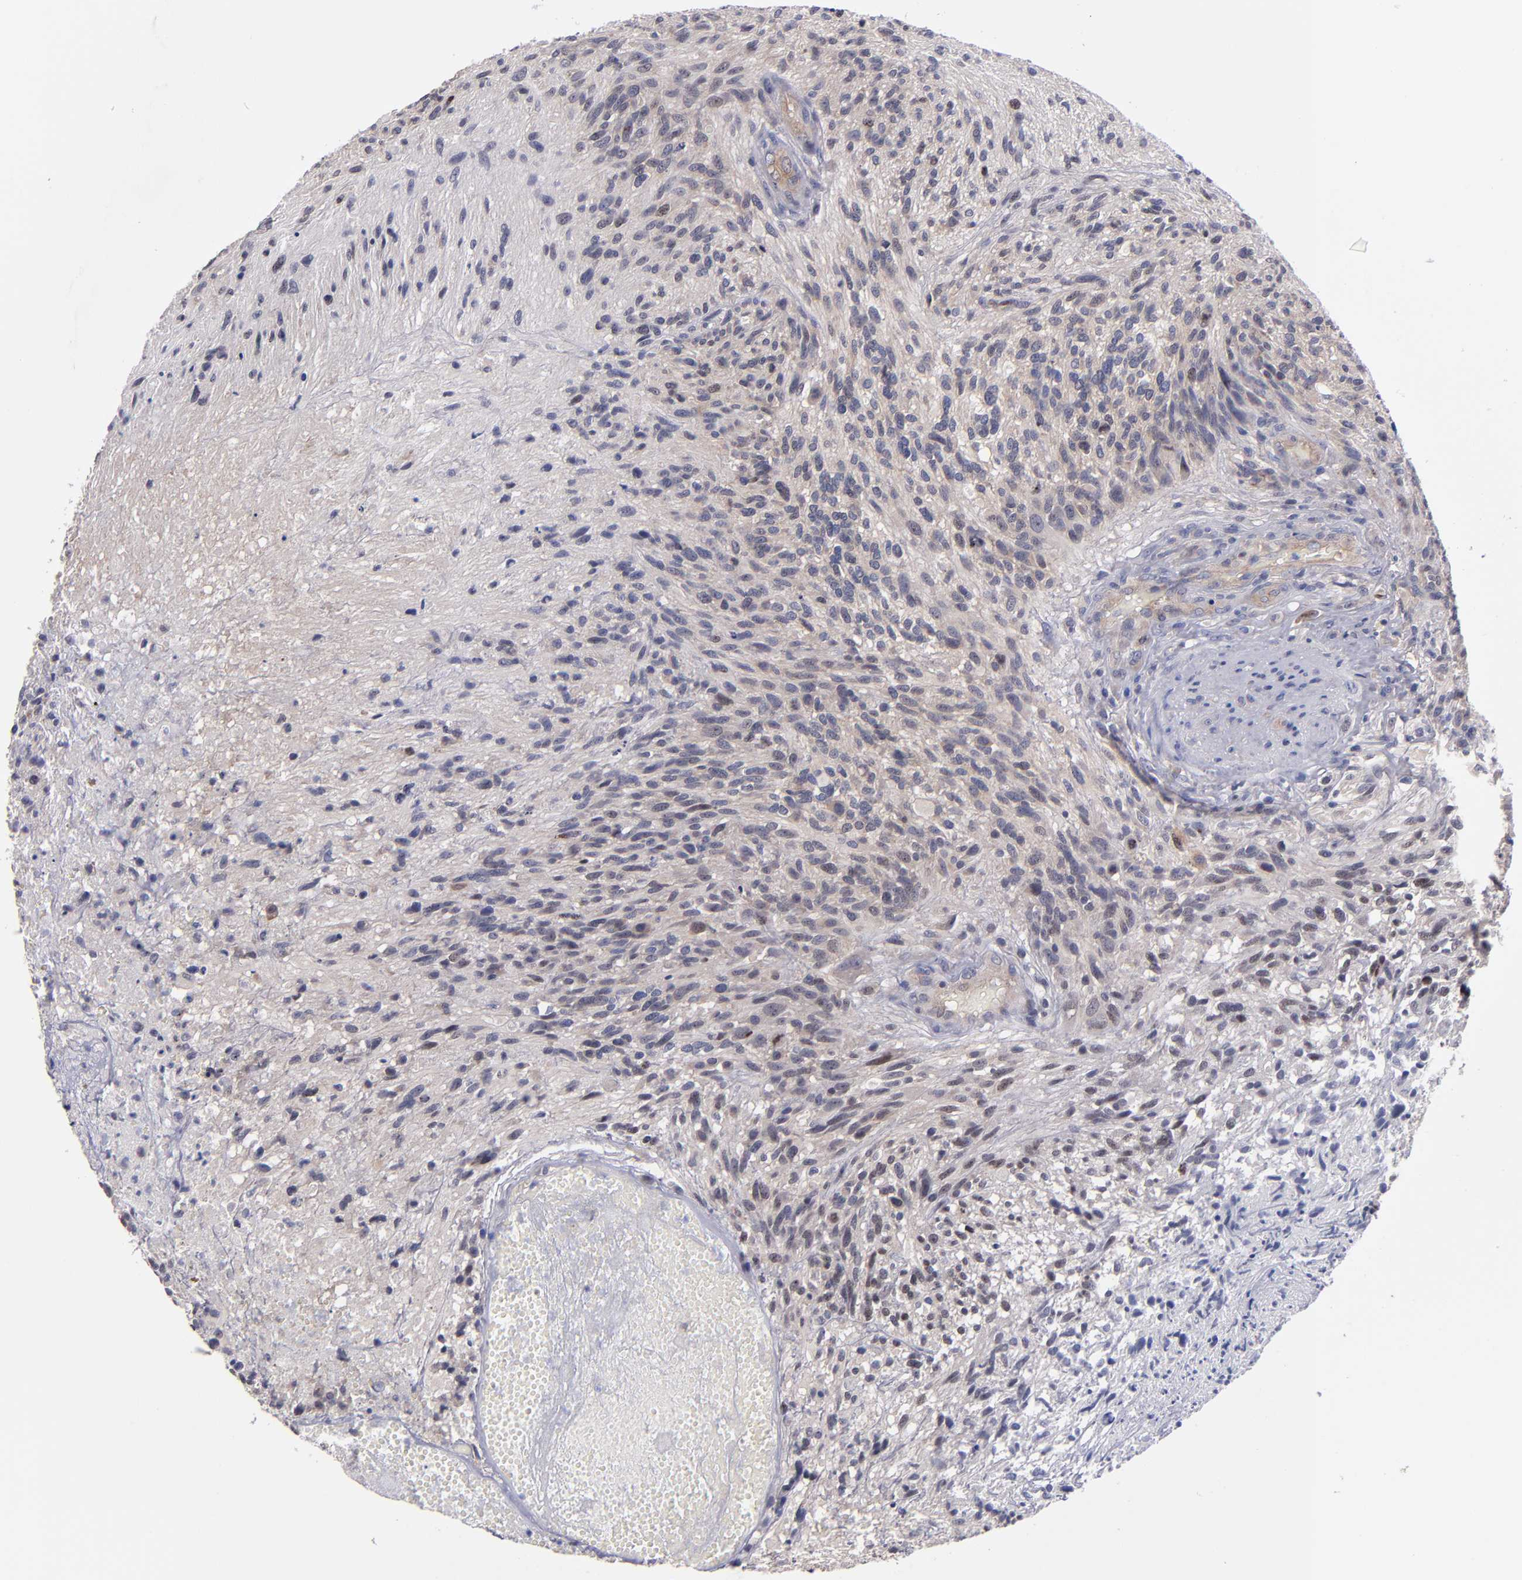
{"staining": {"intensity": "weak", "quantity": "25%-75%", "location": "cytoplasmic/membranous"}, "tissue": "glioma", "cell_type": "Tumor cells", "image_type": "cancer", "snomed": [{"axis": "morphology", "description": "Normal tissue, NOS"}, {"axis": "morphology", "description": "Glioma, malignant, High grade"}, {"axis": "topography", "description": "Cerebral cortex"}], "caption": "High-grade glioma (malignant) stained with a brown dye demonstrates weak cytoplasmic/membranous positive expression in approximately 25%-75% of tumor cells.", "gene": "EIF3L", "patient": {"sex": "male", "age": 75}}